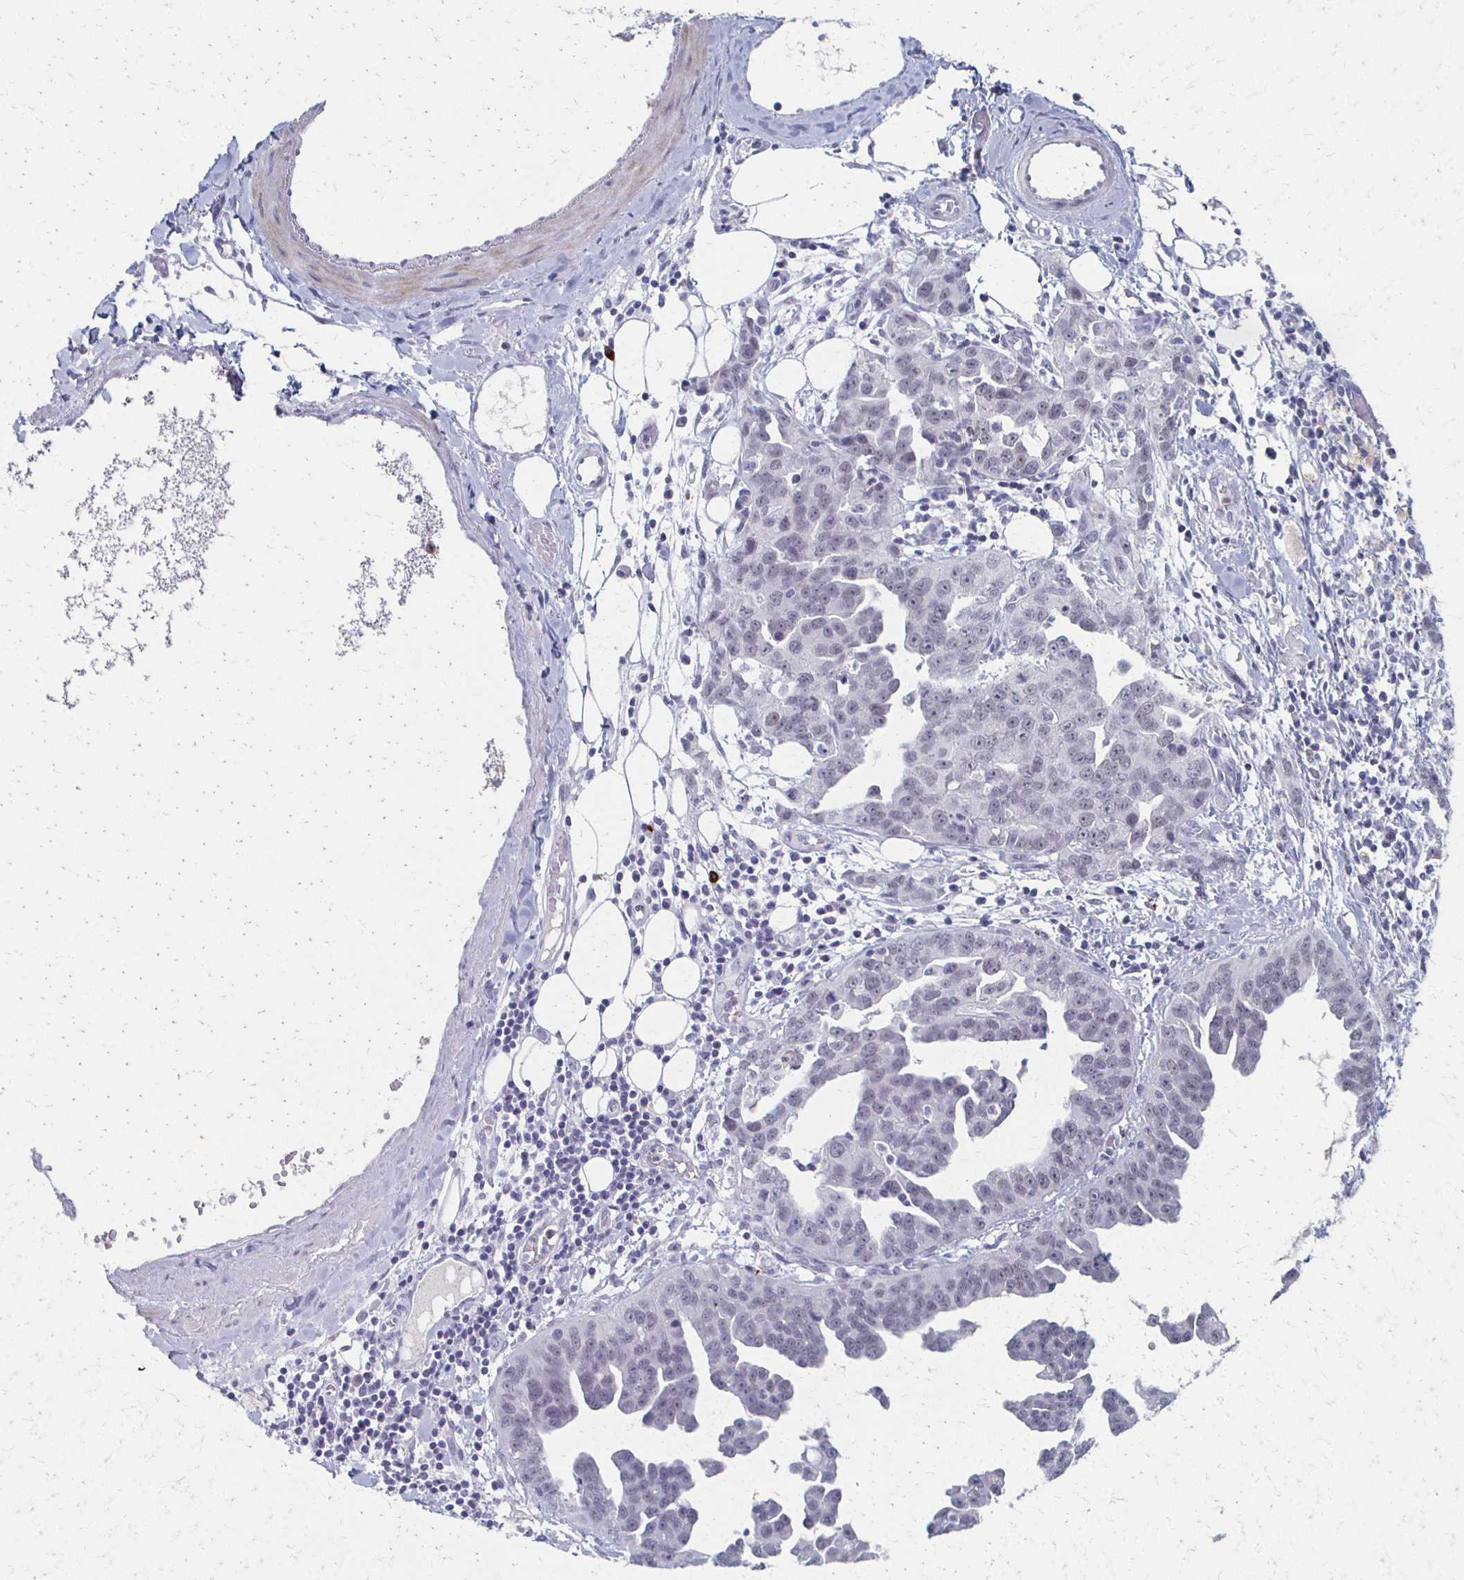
{"staining": {"intensity": "negative", "quantity": "none", "location": "none"}, "tissue": "ovarian cancer", "cell_type": "Tumor cells", "image_type": "cancer", "snomed": [{"axis": "morphology", "description": "Cystadenocarcinoma, serous, NOS"}, {"axis": "topography", "description": "Ovary"}], "caption": "The micrograph shows no staining of tumor cells in ovarian cancer (serous cystadenocarcinoma).", "gene": "CXCR2", "patient": {"sex": "female", "age": 75}}